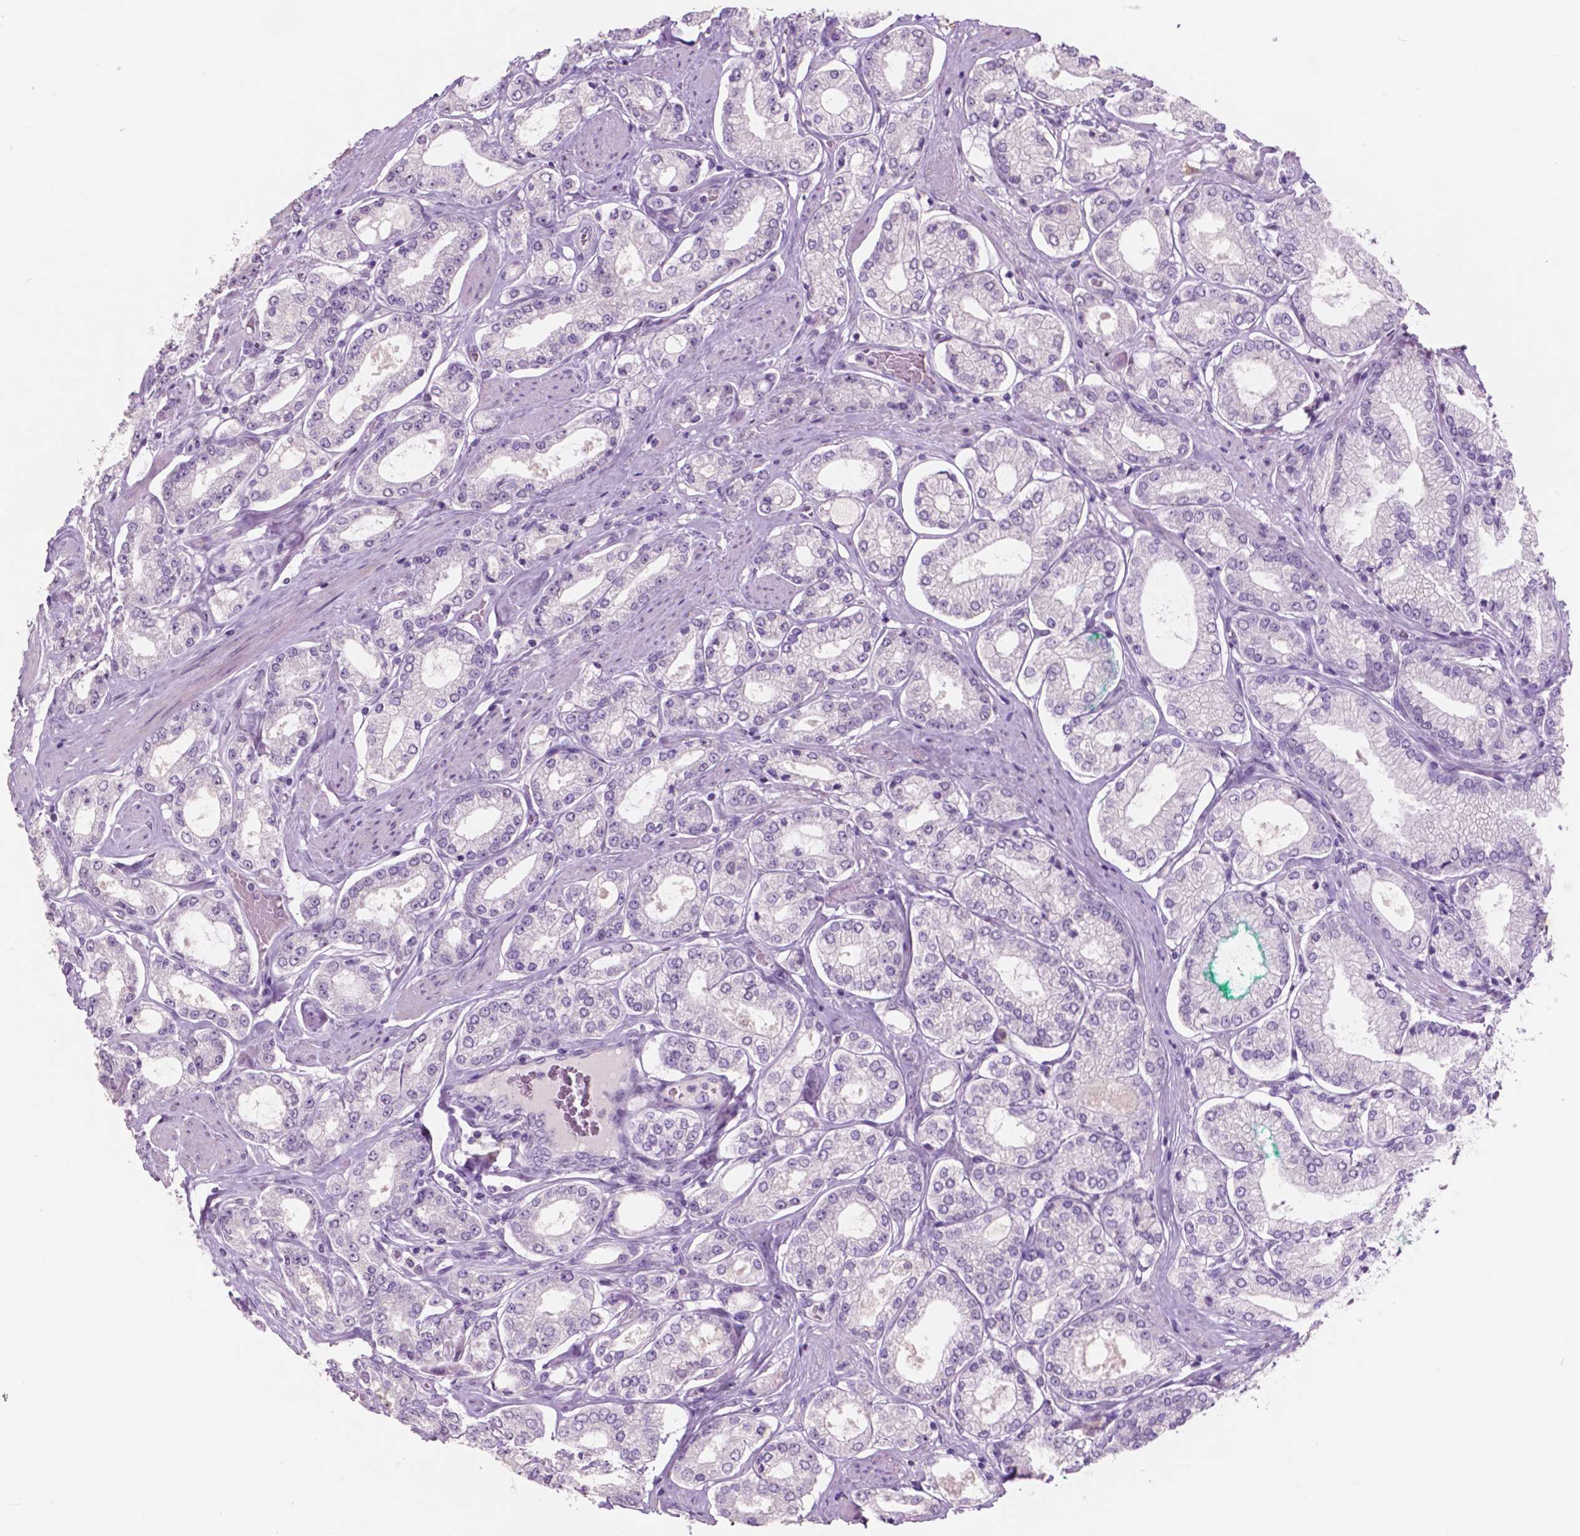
{"staining": {"intensity": "negative", "quantity": "none", "location": "none"}, "tissue": "prostate cancer", "cell_type": "Tumor cells", "image_type": "cancer", "snomed": [{"axis": "morphology", "description": "Adenocarcinoma, High grade"}, {"axis": "topography", "description": "Prostate"}], "caption": "IHC photomicrograph of human prostate cancer (adenocarcinoma (high-grade)) stained for a protein (brown), which displays no staining in tumor cells.", "gene": "IDO1", "patient": {"sex": "male", "age": 68}}